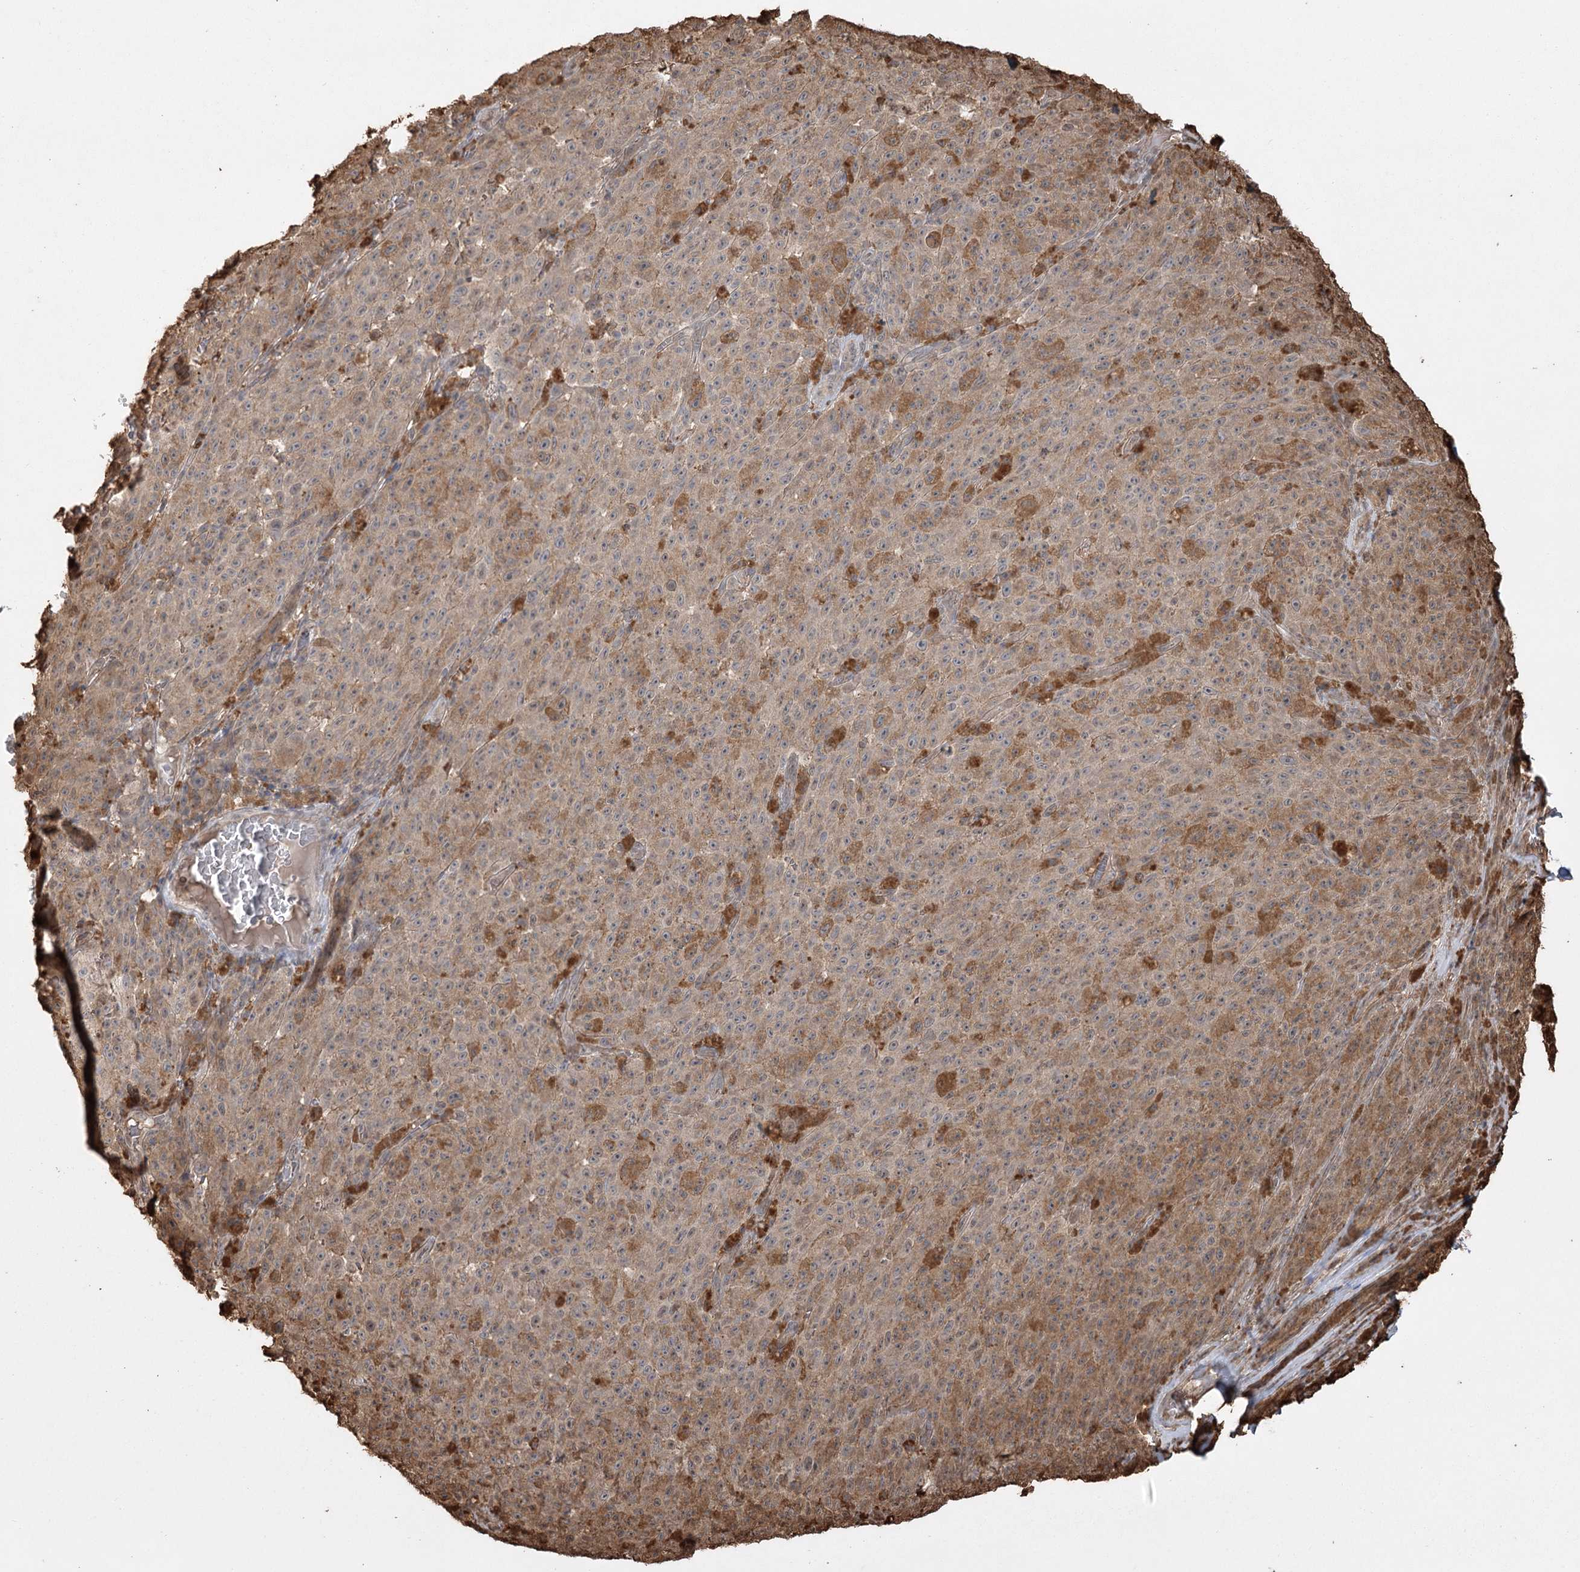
{"staining": {"intensity": "weak", "quantity": ">75%", "location": "cytoplasmic/membranous"}, "tissue": "melanoma", "cell_type": "Tumor cells", "image_type": "cancer", "snomed": [{"axis": "morphology", "description": "Malignant melanoma, NOS"}, {"axis": "topography", "description": "Skin"}], "caption": "This micrograph reveals immunohistochemistry staining of malignant melanoma, with low weak cytoplasmic/membranous staining in about >75% of tumor cells.", "gene": "PLCH1", "patient": {"sex": "female", "age": 82}}